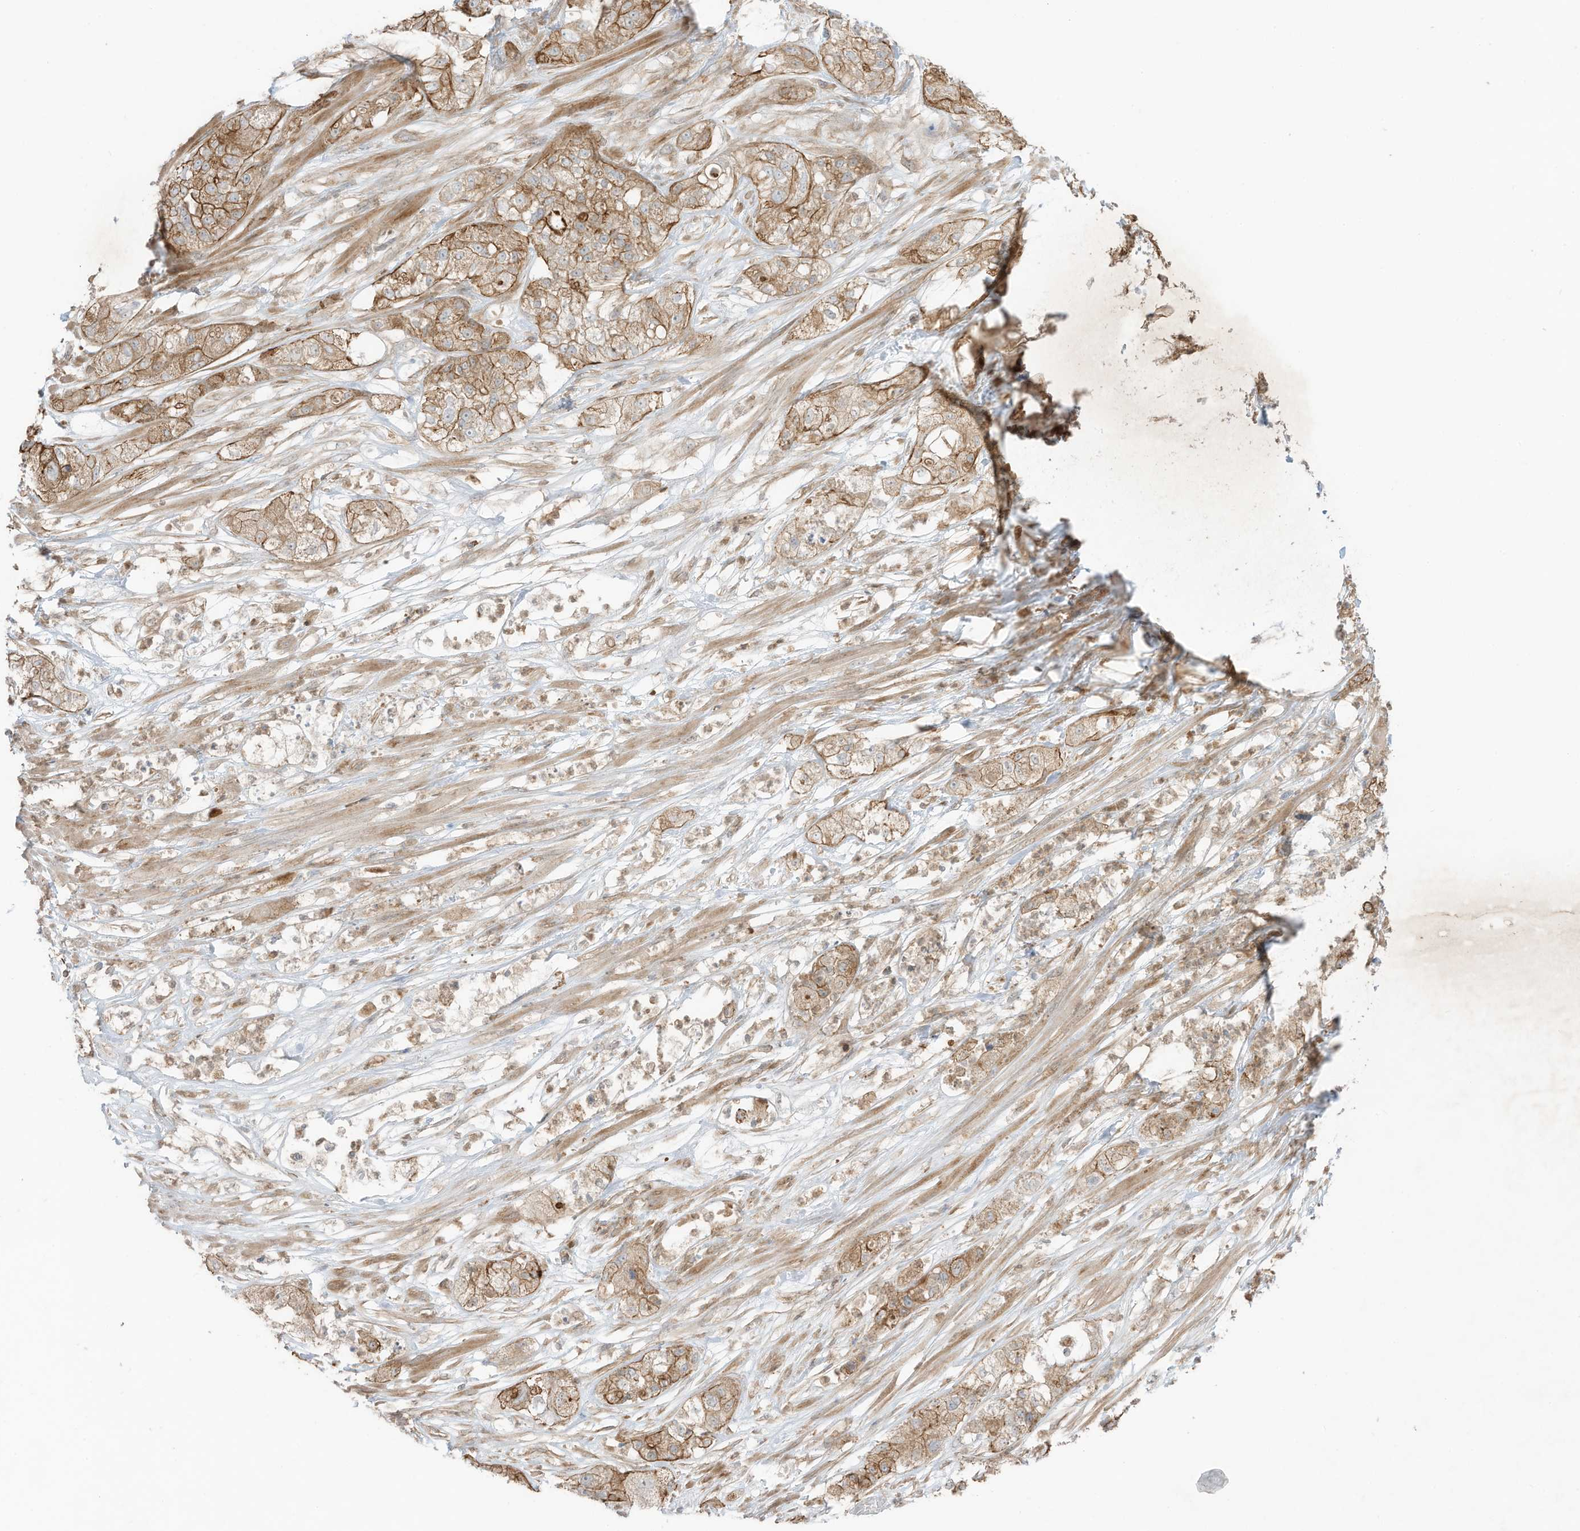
{"staining": {"intensity": "moderate", "quantity": ">75%", "location": "cytoplasmic/membranous"}, "tissue": "pancreatic cancer", "cell_type": "Tumor cells", "image_type": "cancer", "snomed": [{"axis": "morphology", "description": "Adenocarcinoma, NOS"}, {"axis": "topography", "description": "Pancreas"}], "caption": "Protein expression analysis of human pancreatic cancer reveals moderate cytoplasmic/membranous expression in approximately >75% of tumor cells. The staining is performed using DAB brown chromogen to label protein expression. The nuclei are counter-stained blue using hematoxylin.", "gene": "SLC25A12", "patient": {"sex": "female", "age": 78}}